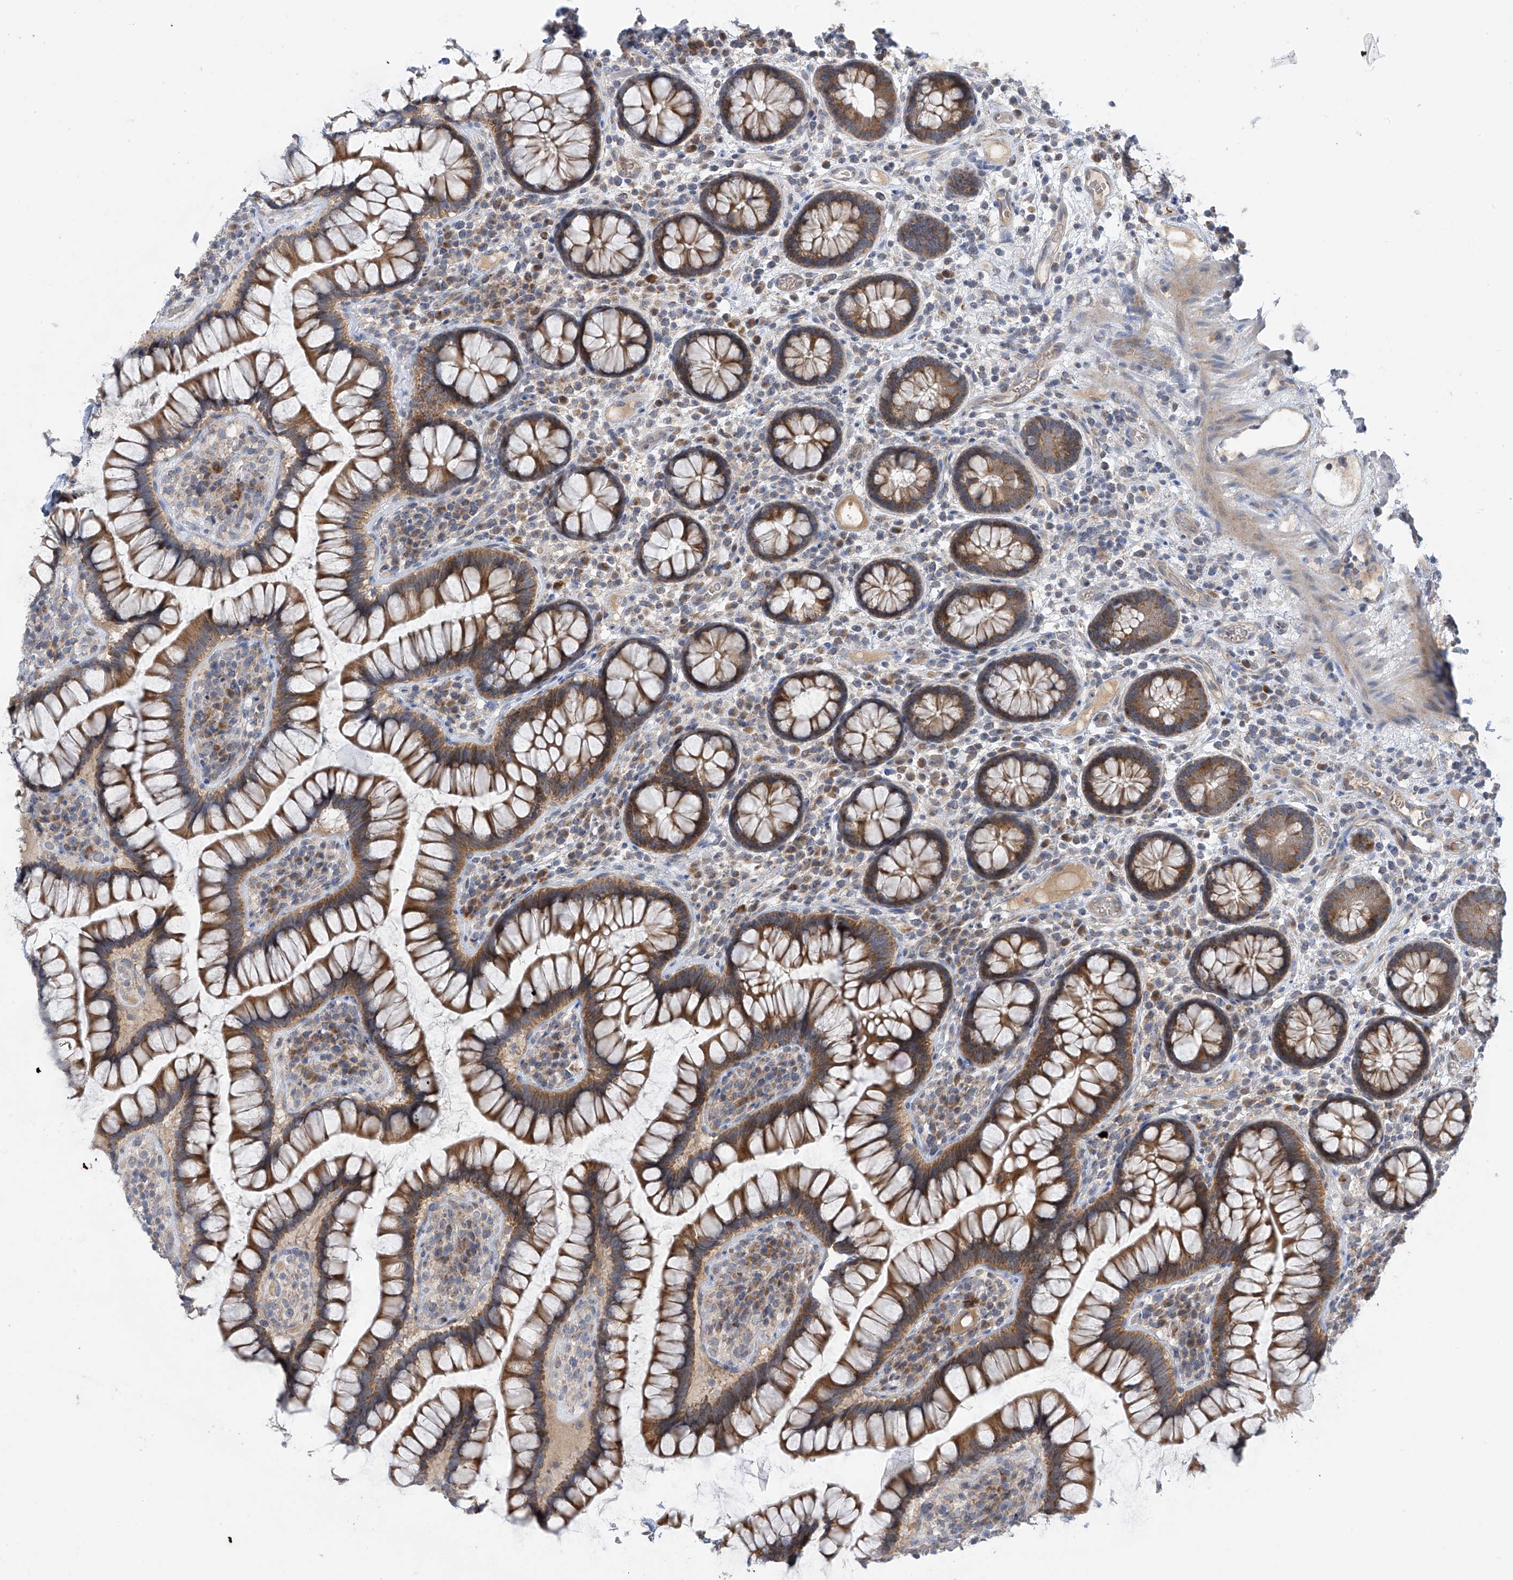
{"staining": {"intensity": "weak", "quantity": ">75%", "location": "cytoplasmic/membranous"}, "tissue": "colon", "cell_type": "Endothelial cells", "image_type": "normal", "snomed": [{"axis": "morphology", "description": "Normal tissue, NOS"}, {"axis": "topography", "description": "Colon"}], "caption": "A high-resolution photomicrograph shows immunohistochemistry staining of benign colon, which shows weak cytoplasmic/membranous expression in about >75% of endothelial cells. The staining was performed using DAB, with brown indicating positive protein expression. Nuclei are stained blue with hematoxylin.", "gene": "METTL18", "patient": {"sex": "female", "age": 79}}